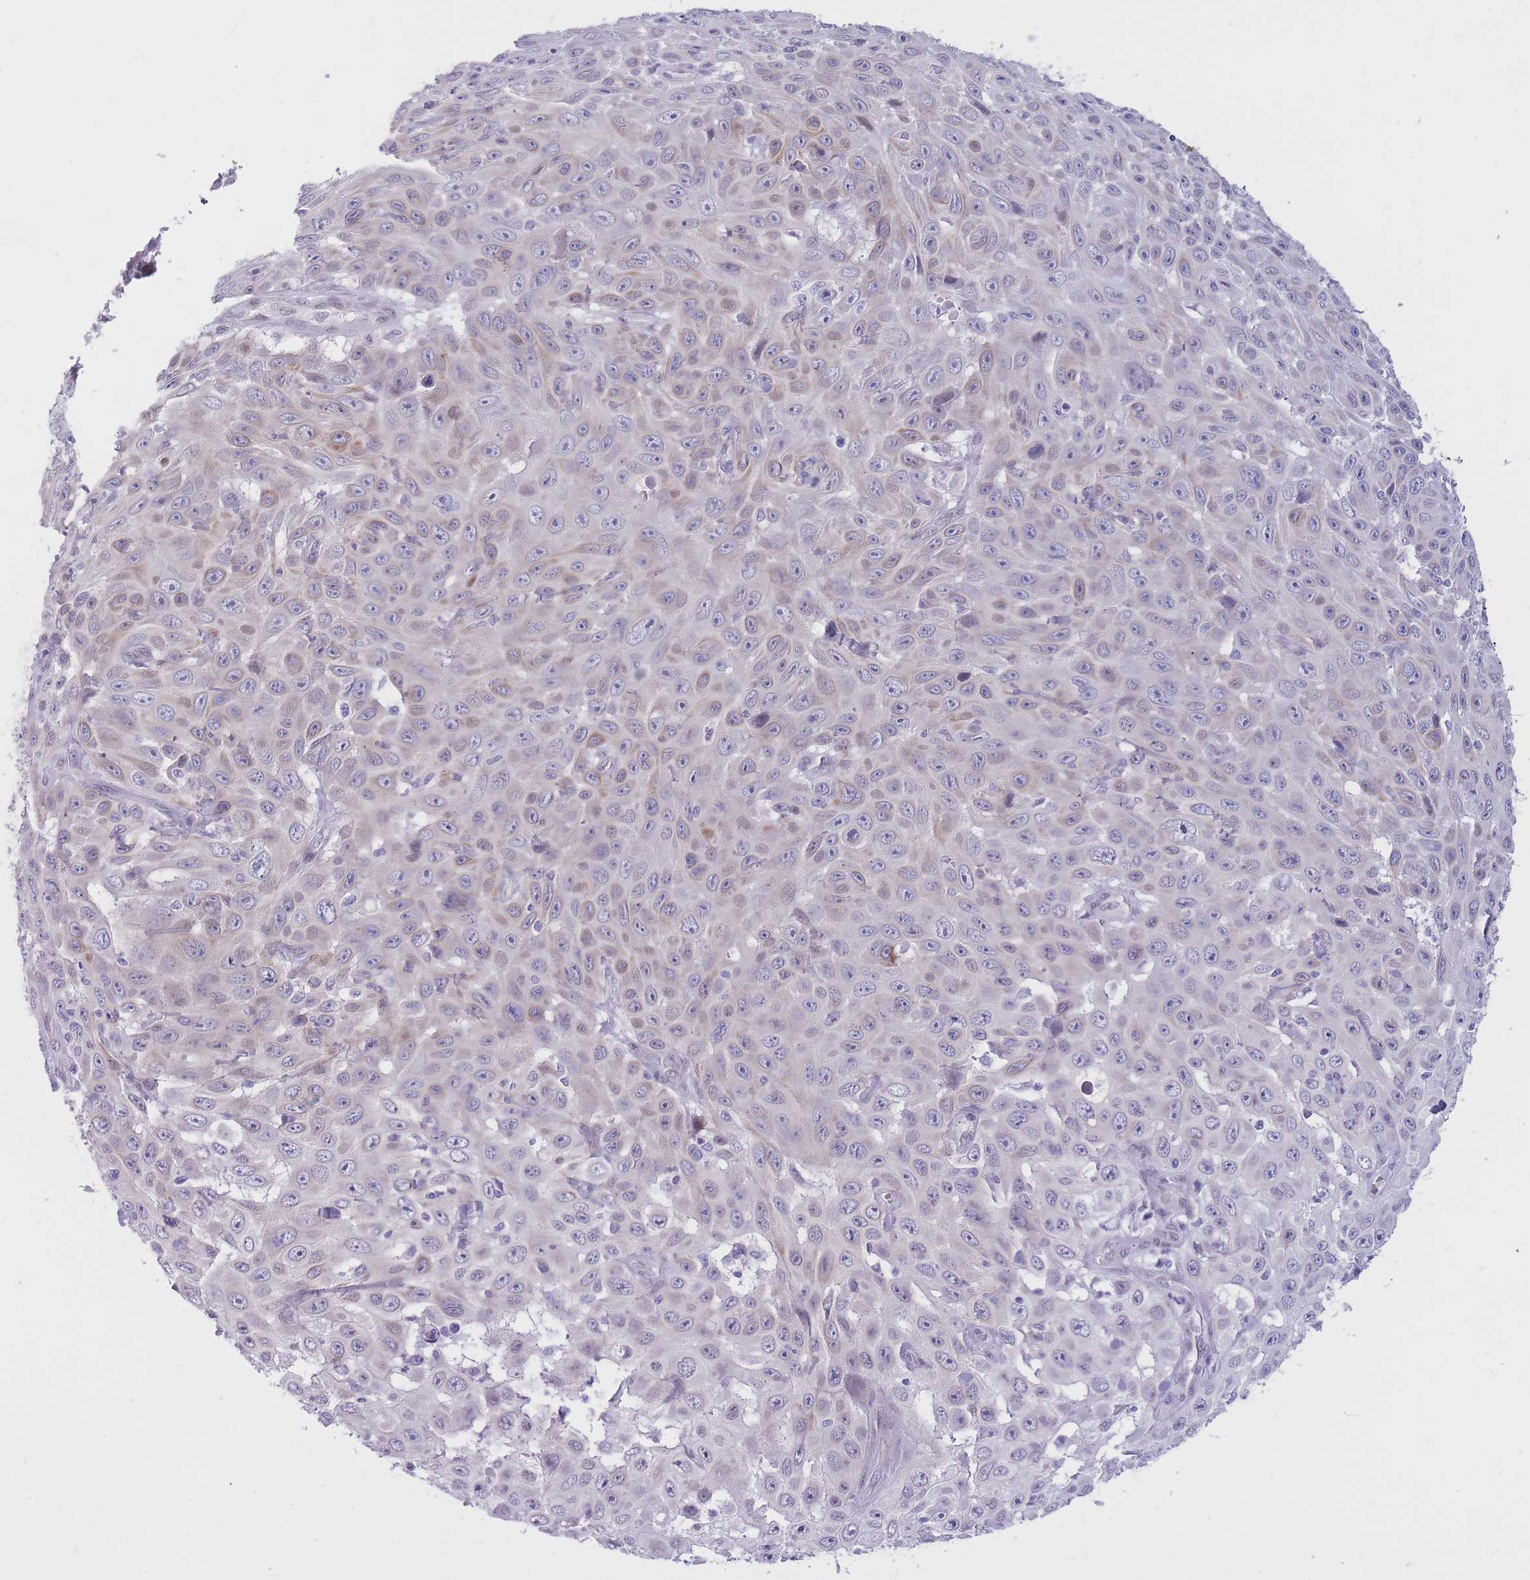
{"staining": {"intensity": "weak", "quantity": "<25%", "location": "cytoplasmic/membranous"}, "tissue": "skin cancer", "cell_type": "Tumor cells", "image_type": "cancer", "snomed": [{"axis": "morphology", "description": "Squamous cell carcinoma, NOS"}, {"axis": "topography", "description": "Skin"}], "caption": "This is an IHC image of human skin squamous cell carcinoma. There is no expression in tumor cells.", "gene": "HOOK2", "patient": {"sex": "male", "age": 82}}